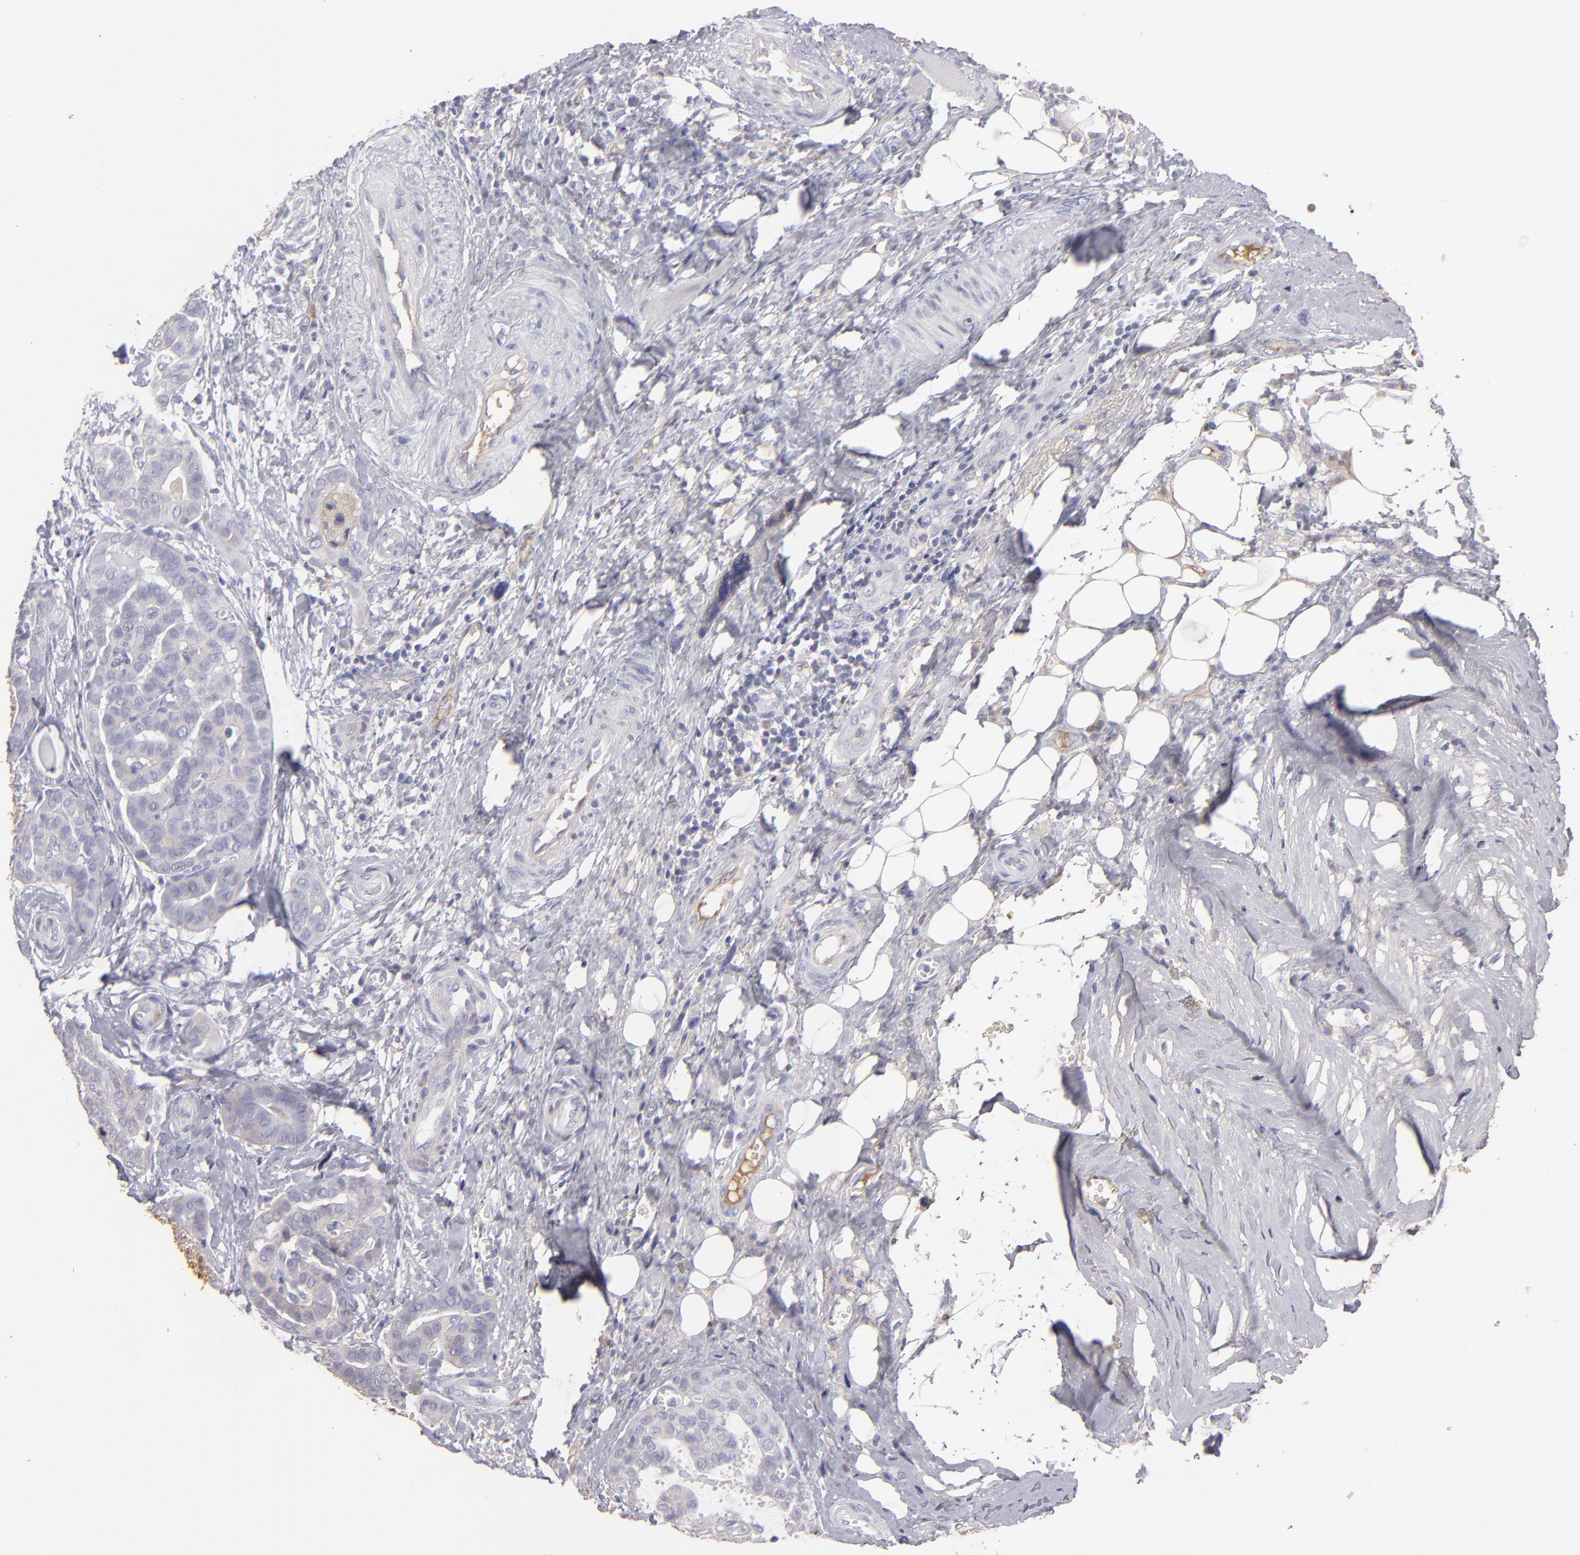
{"staining": {"intensity": "negative", "quantity": "none", "location": "none"}, "tissue": "thyroid cancer", "cell_type": "Tumor cells", "image_type": "cancer", "snomed": [{"axis": "morphology", "description": "Carcinoma, NOS"}, {"axis": "topography", "description": "Thyroid gland"}], "caption": "An image of thyroid cancer (carcinoma) stained for a protein exhibits no brown staining in tumor cells.", "gene": "ABCC4", "patient": {"sex": "female", "age": 91}}